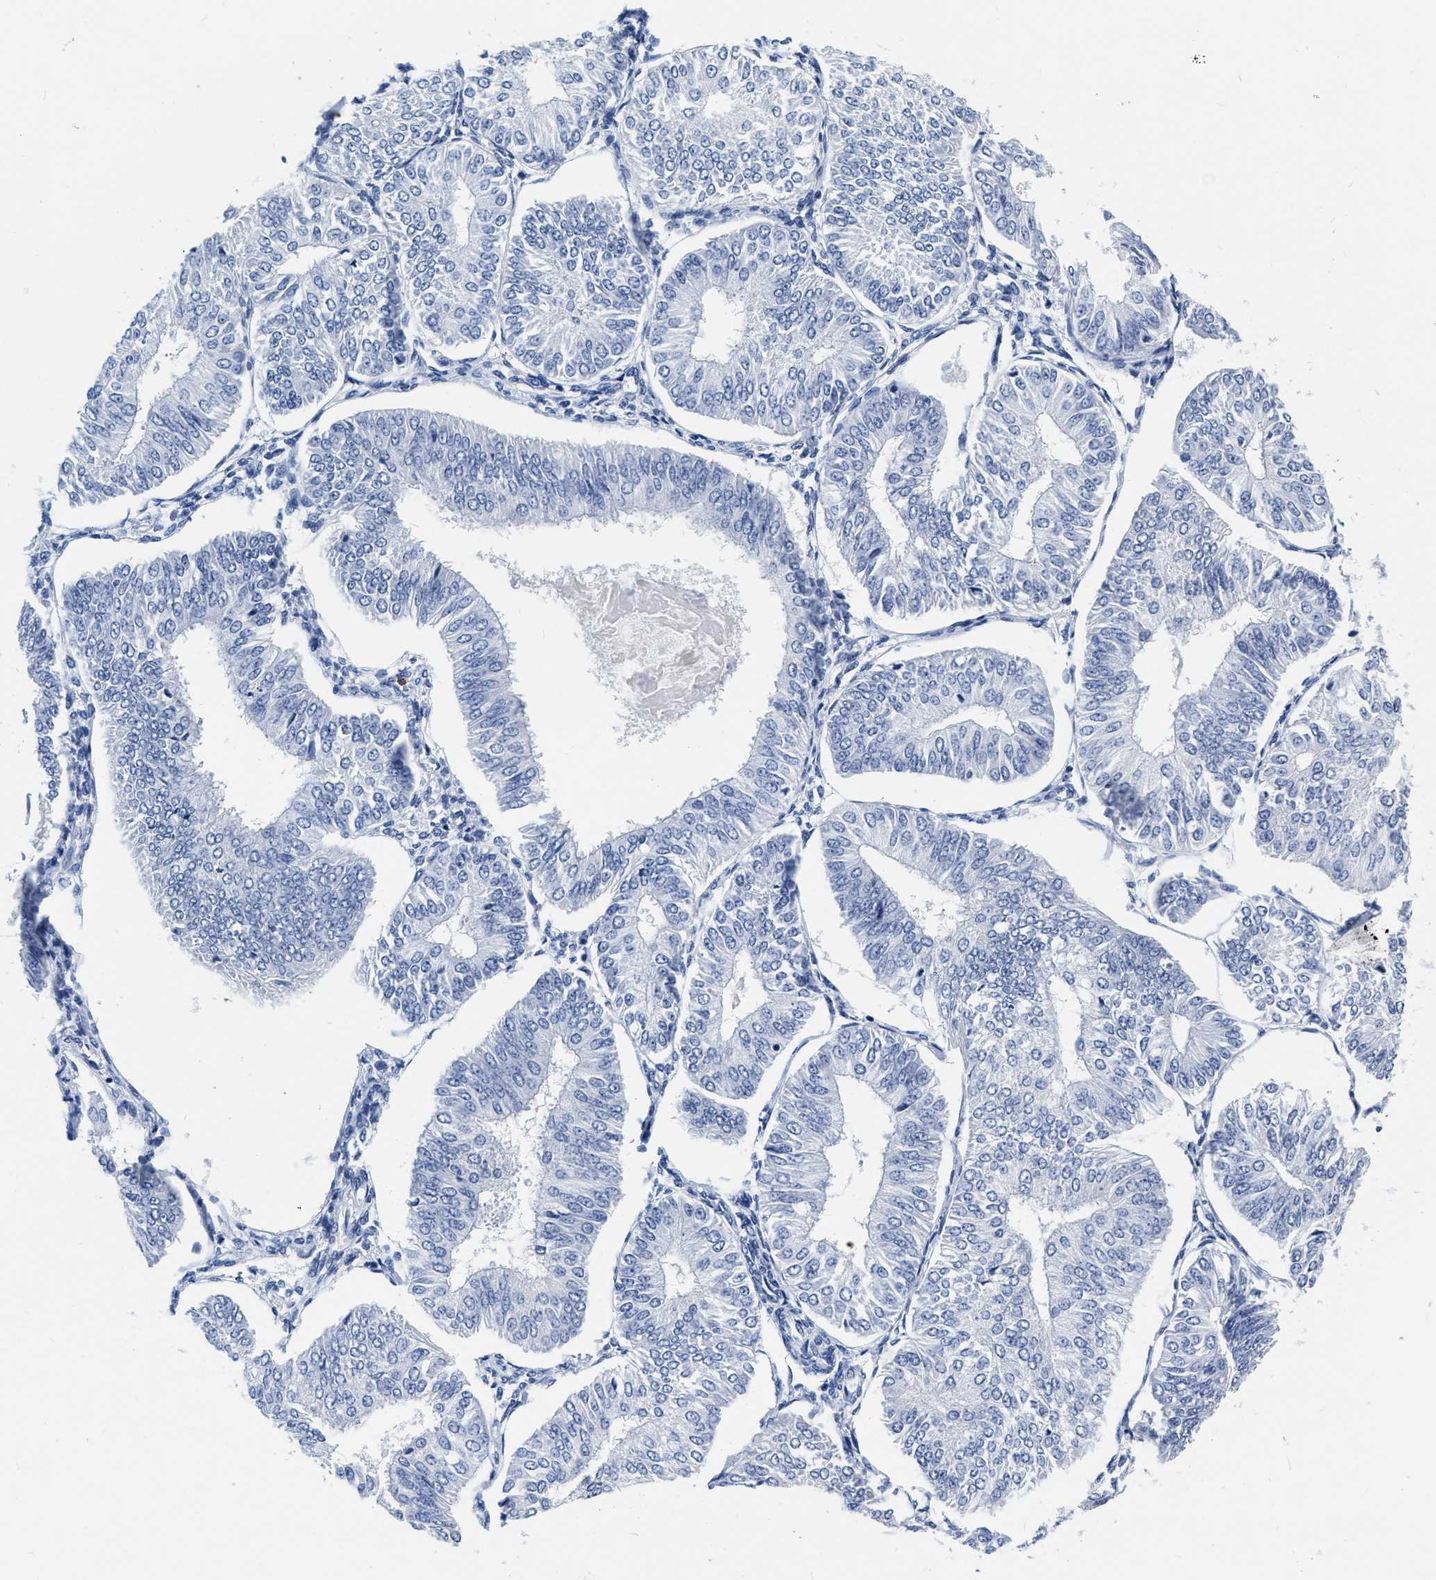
{"staining": {"intensity": "negative", "quantity": "none", "location": "none"}, "tissue": "endometrial cancer", "cell_type": "Tumor cells", "image_type": "cancer", "snomed": [{"axis": "morphology", "description": "Adenocarcinoma, NOS"}, {"axis": "topography", "description": "Endometrium"}], "caption": "Tumor cells are negative for brown protein staining in endometrial adenocarcinoma.", "gene": "CER1", "patient": {"sex": "female", "age": 58}}